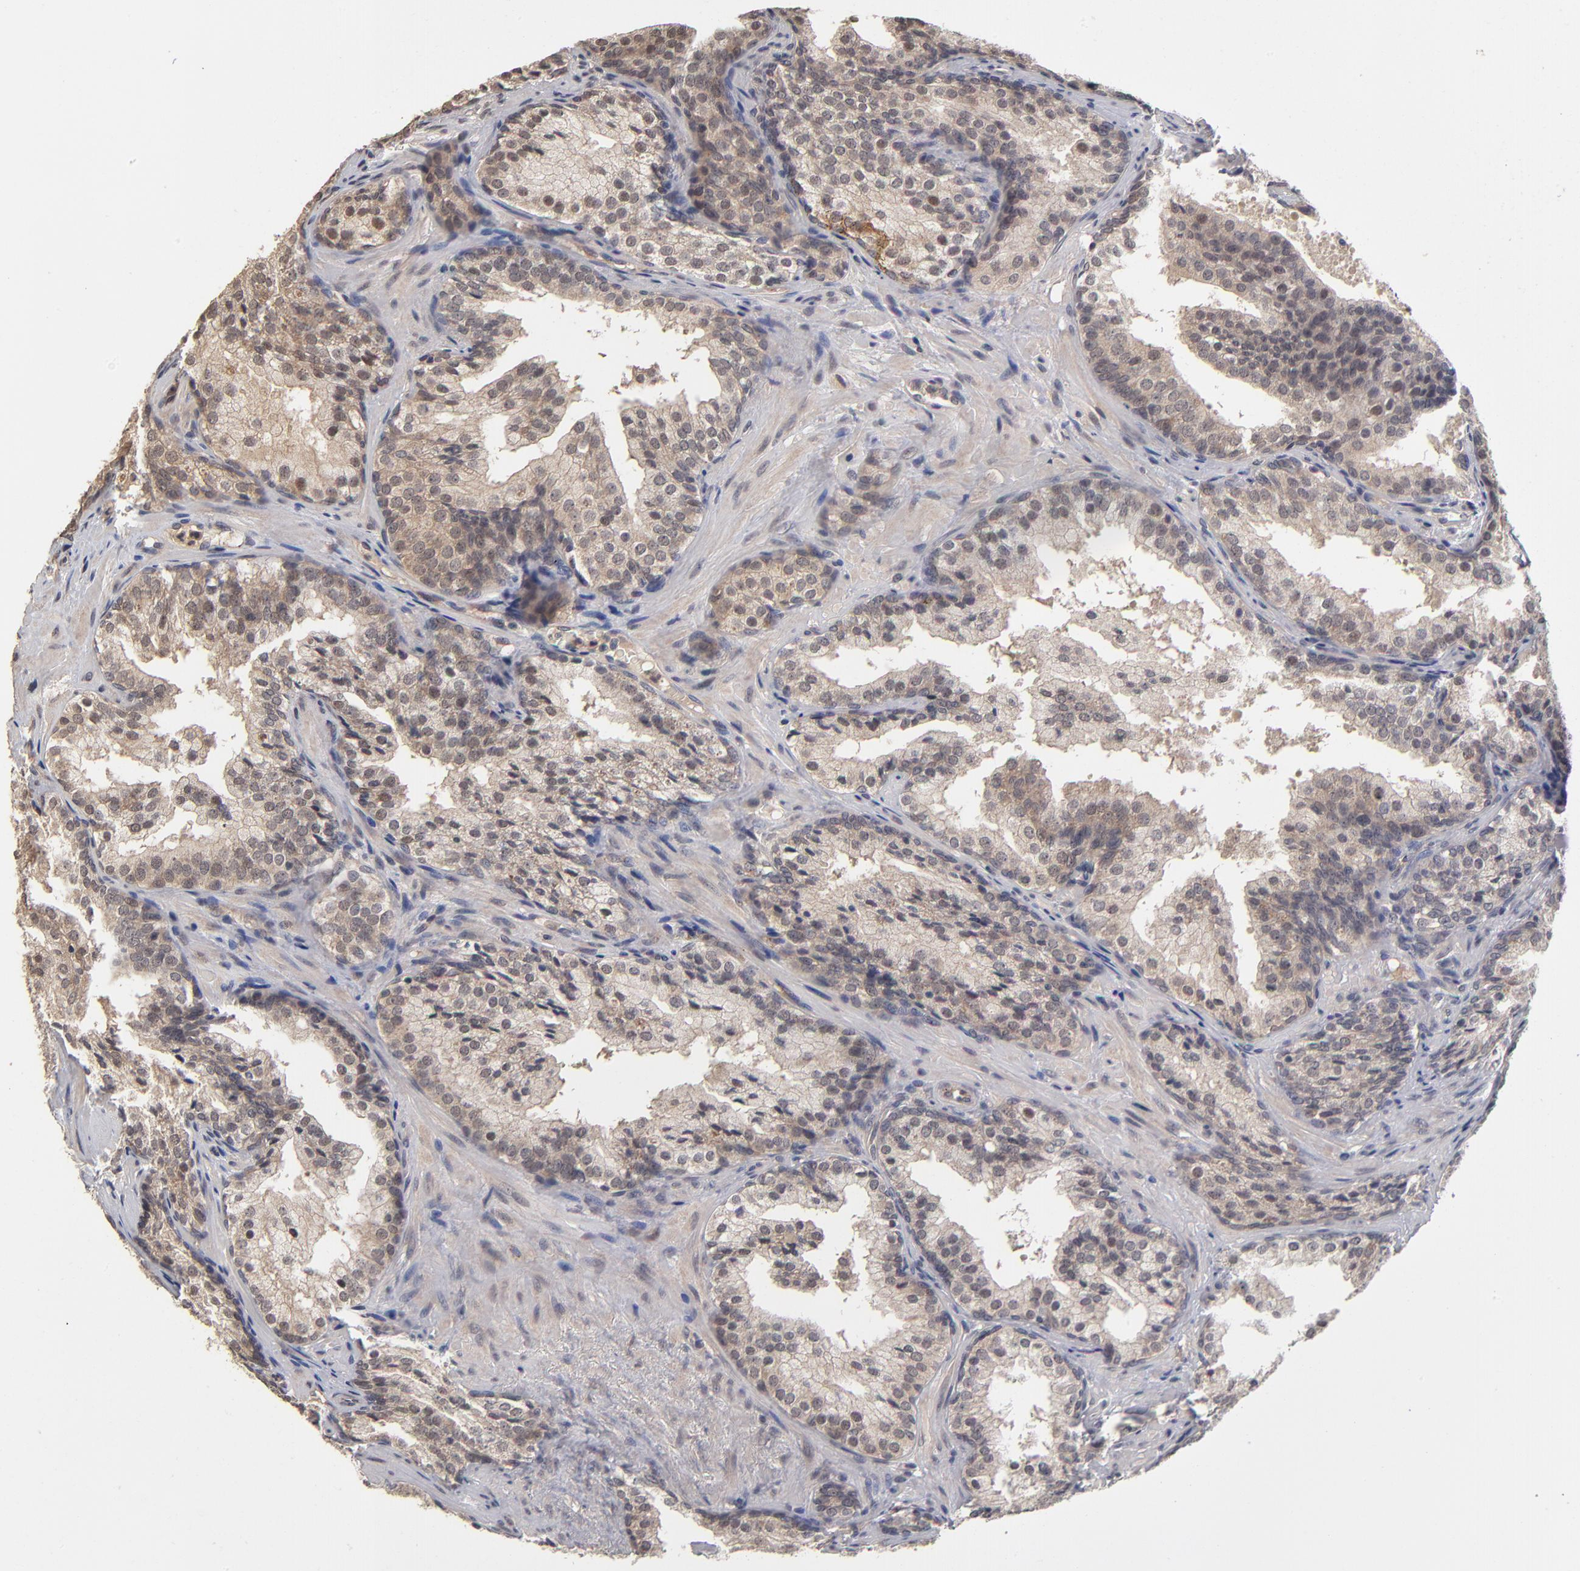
{"staining": {"intensity": "moderate", "quantity": ">75%", "location": "cytoplasmic/membranous"}, "tissue": "prostate cancer", "cell_type": "Tumor cells", "image_type": "cancer", "snomed": [{"axis": "morphology", "description": "Adenocarcinoma, Low grade"}, {"axis": "topography", "description": "Prostate"}], "caption": "Immunohistochemistry (IHC) of human prostate cancer exhibits medium levels of moderate cytoplasmic/membranous staining in approximately >75% of tumor cells. (IHC, brightfield microscopy, high magnification).", "gene": "ASB8", "patient": {"sex": "male", "age": 69}}